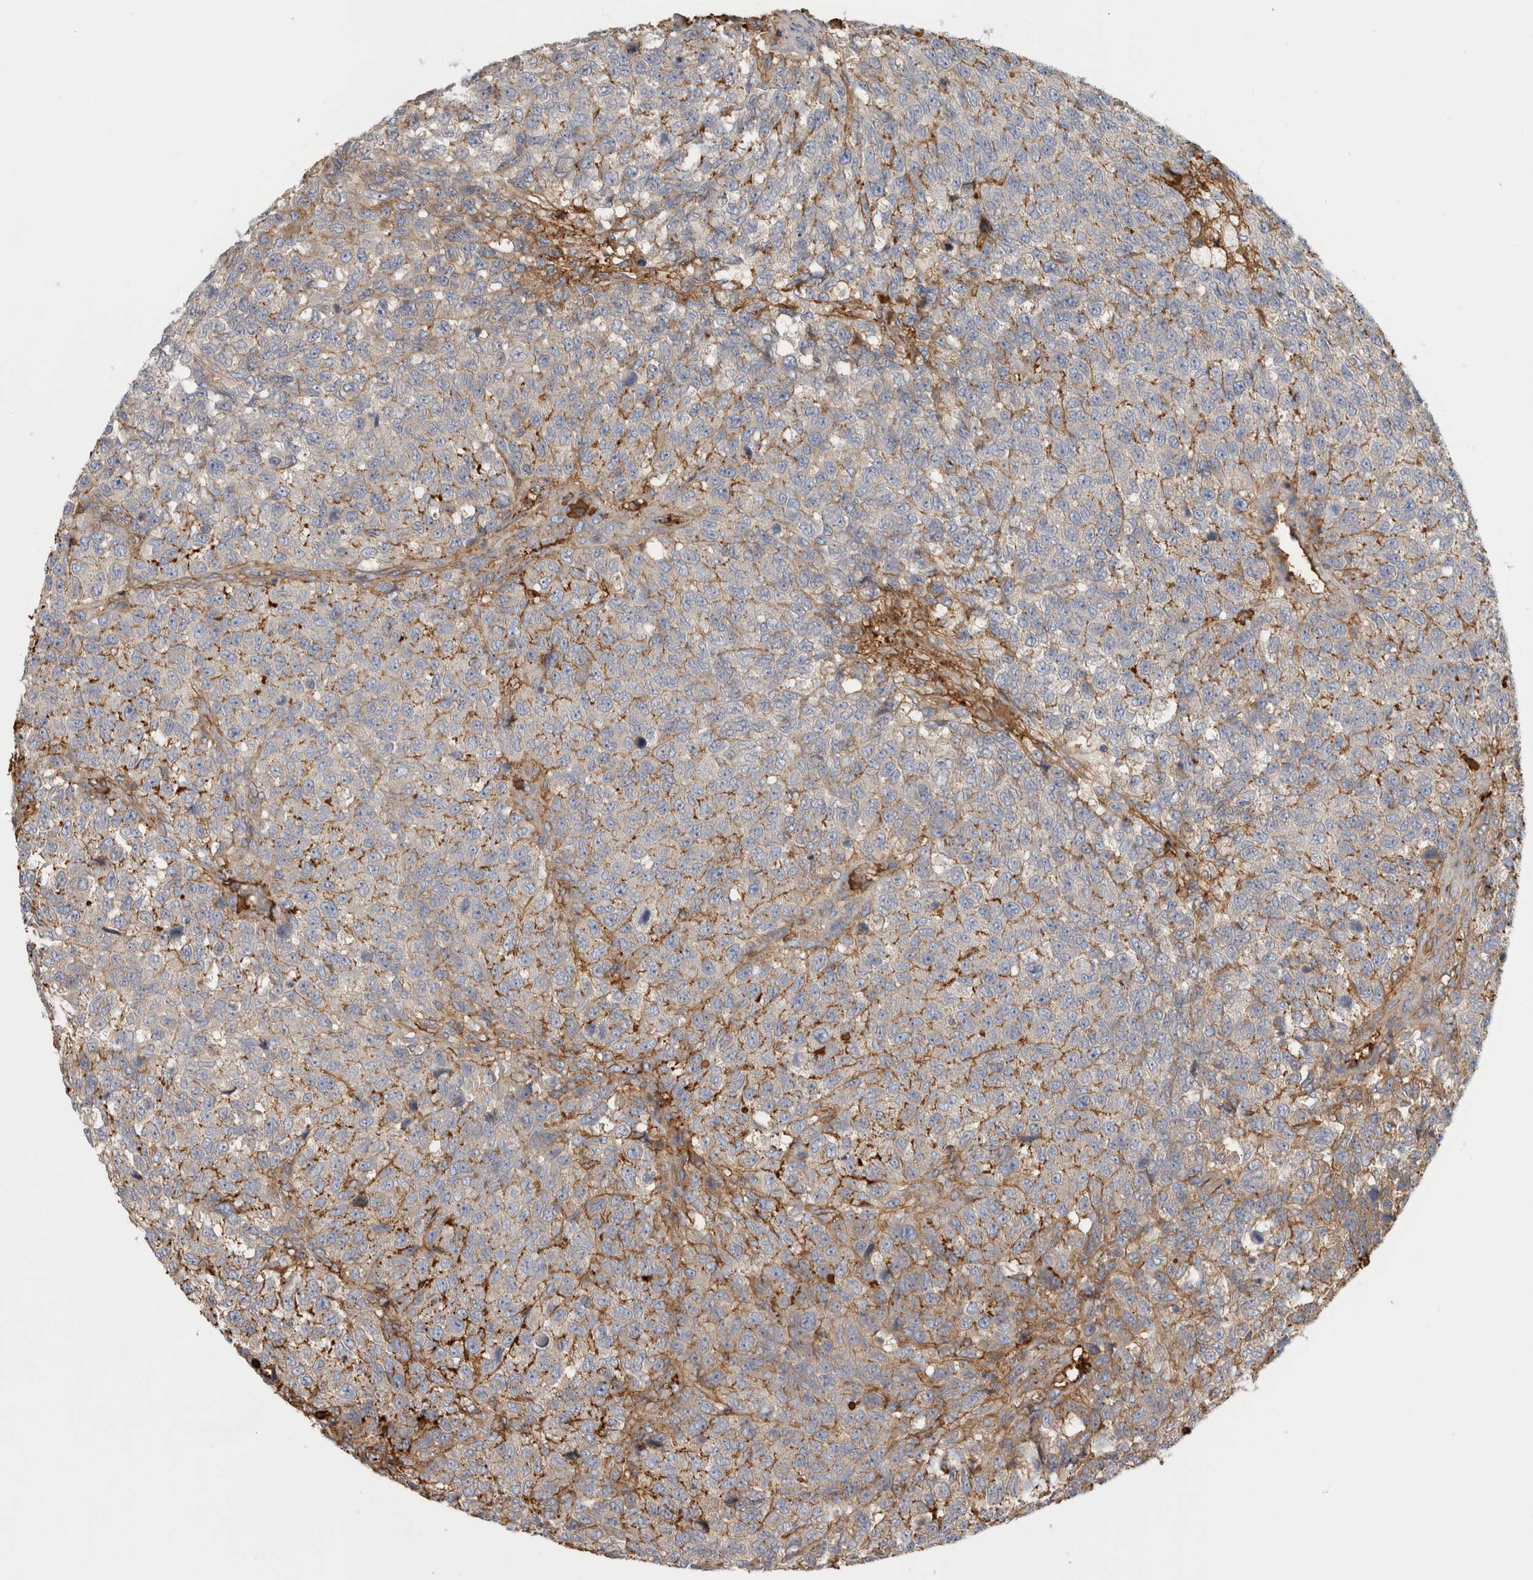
{"staining": {"intensity": "weak", "quantity": "<25%", "location": "cytoplasmic/membranous"}, "tissue": "testis cancer", "cell_type": "Tumor cells", "image_type": "cancer", "snomed": [{"axis": "morphology", "description": "Seminoma, NOS"}, {"axis": "topography", "description": "Testis"}], "caption": "Tumor cells are negative for protein expression in human testis cancer (seminoma). Nuclei are stained in blue.", "gene": "TBCE", "patient": {"sex": "male", "age": 59}}